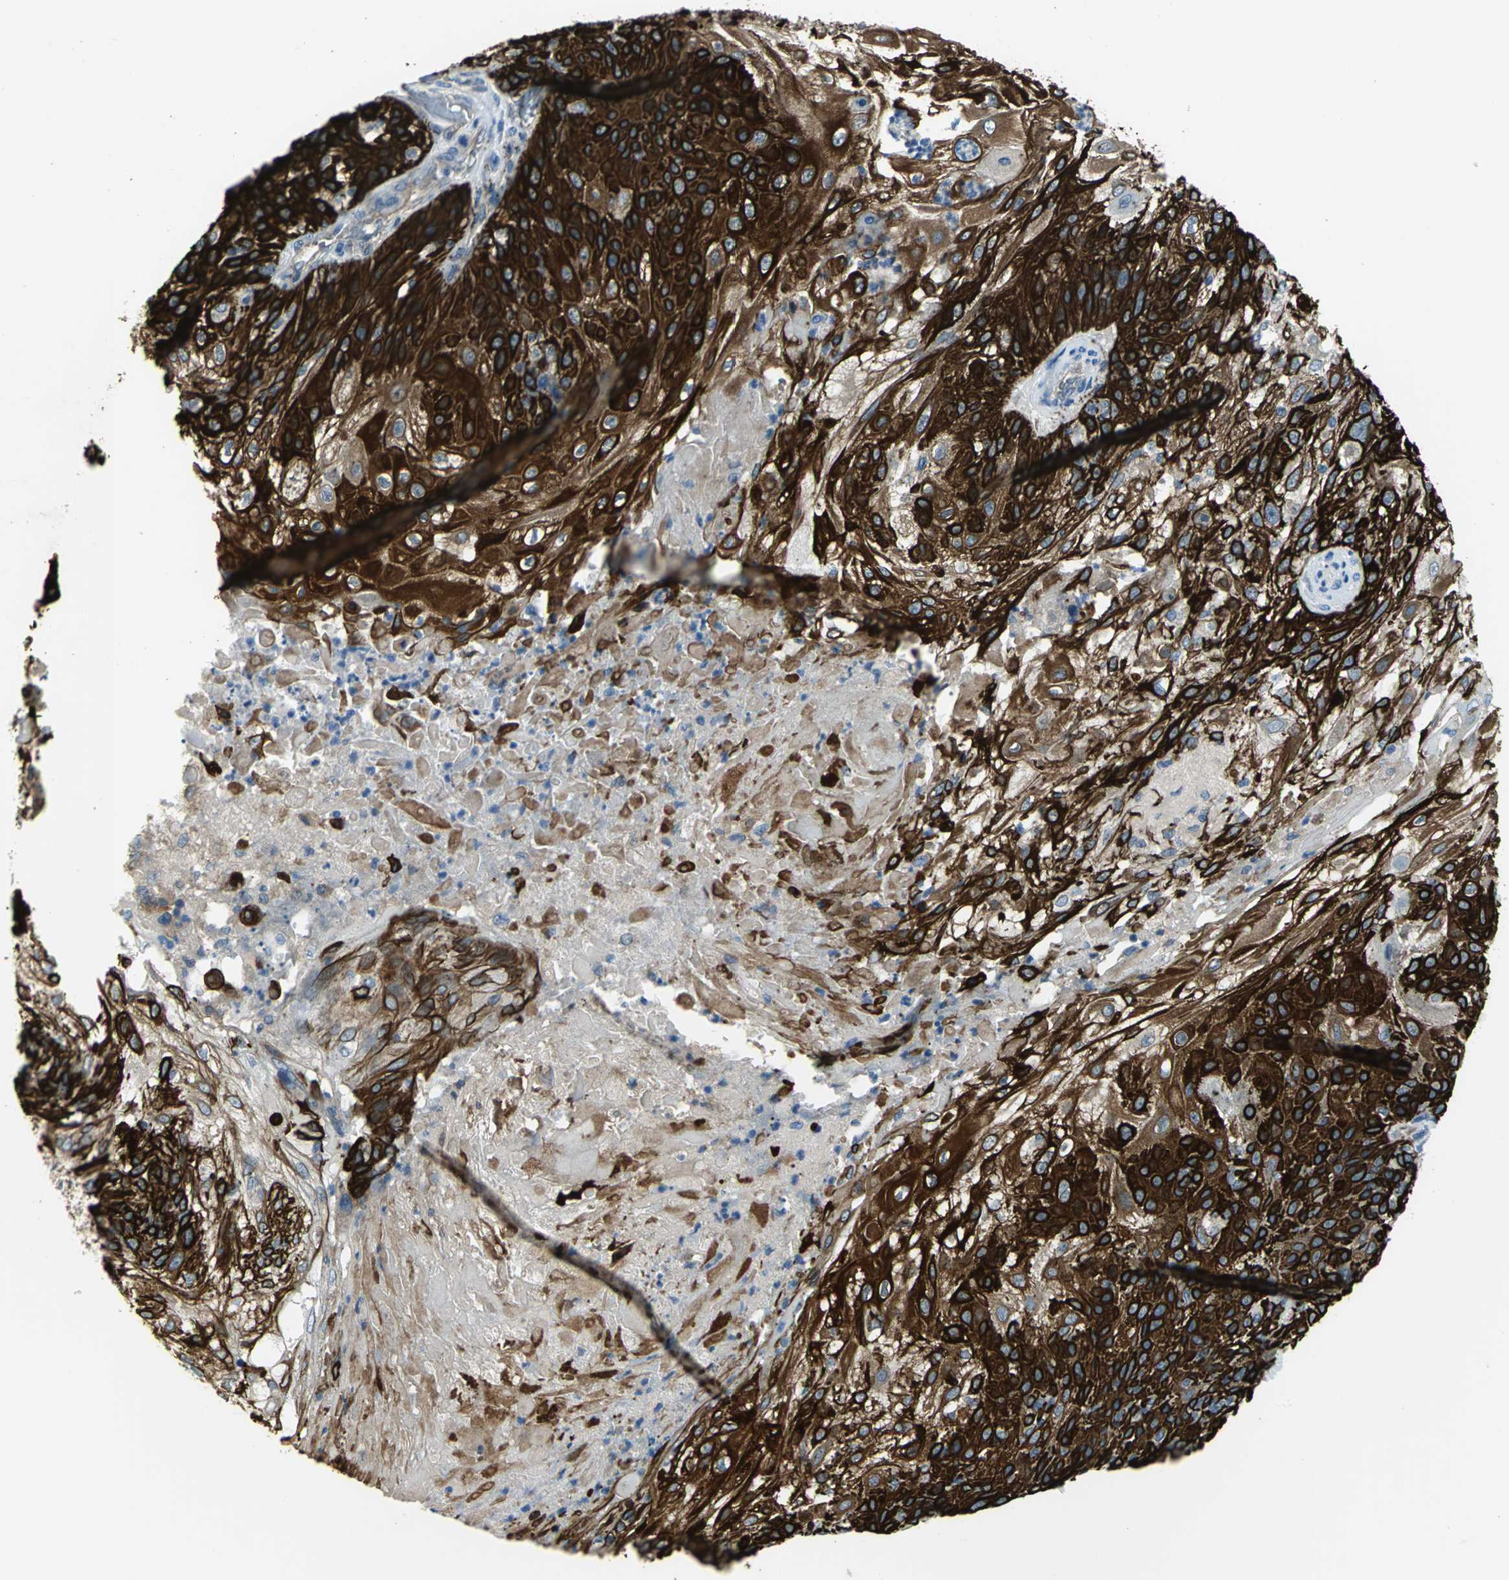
{"staining": {"intensity": "strong", "quantity": ">75%", "location": "cytoplasmic/membranous"}, "tissue": "skin cancer", "cell_type": "Tumor cells", "image_type": "cancer", "snomed": [{"axis": "morphology", "description": "Normal tissue, NOS"}, {"axis": "morphology", "description": "Squamous cell carcinoma, NOS"}, {"axis": "topography", "description": "Skin"}], "caption": "Immunohistochemical staining of skin squamous cell carcinoma displays high levels of strong cytoplasmic/membranous protein staining in approximately >75% of tumor cells.", "gene": "HTR1F", "patient": {"sex": "female", "age": 83}}